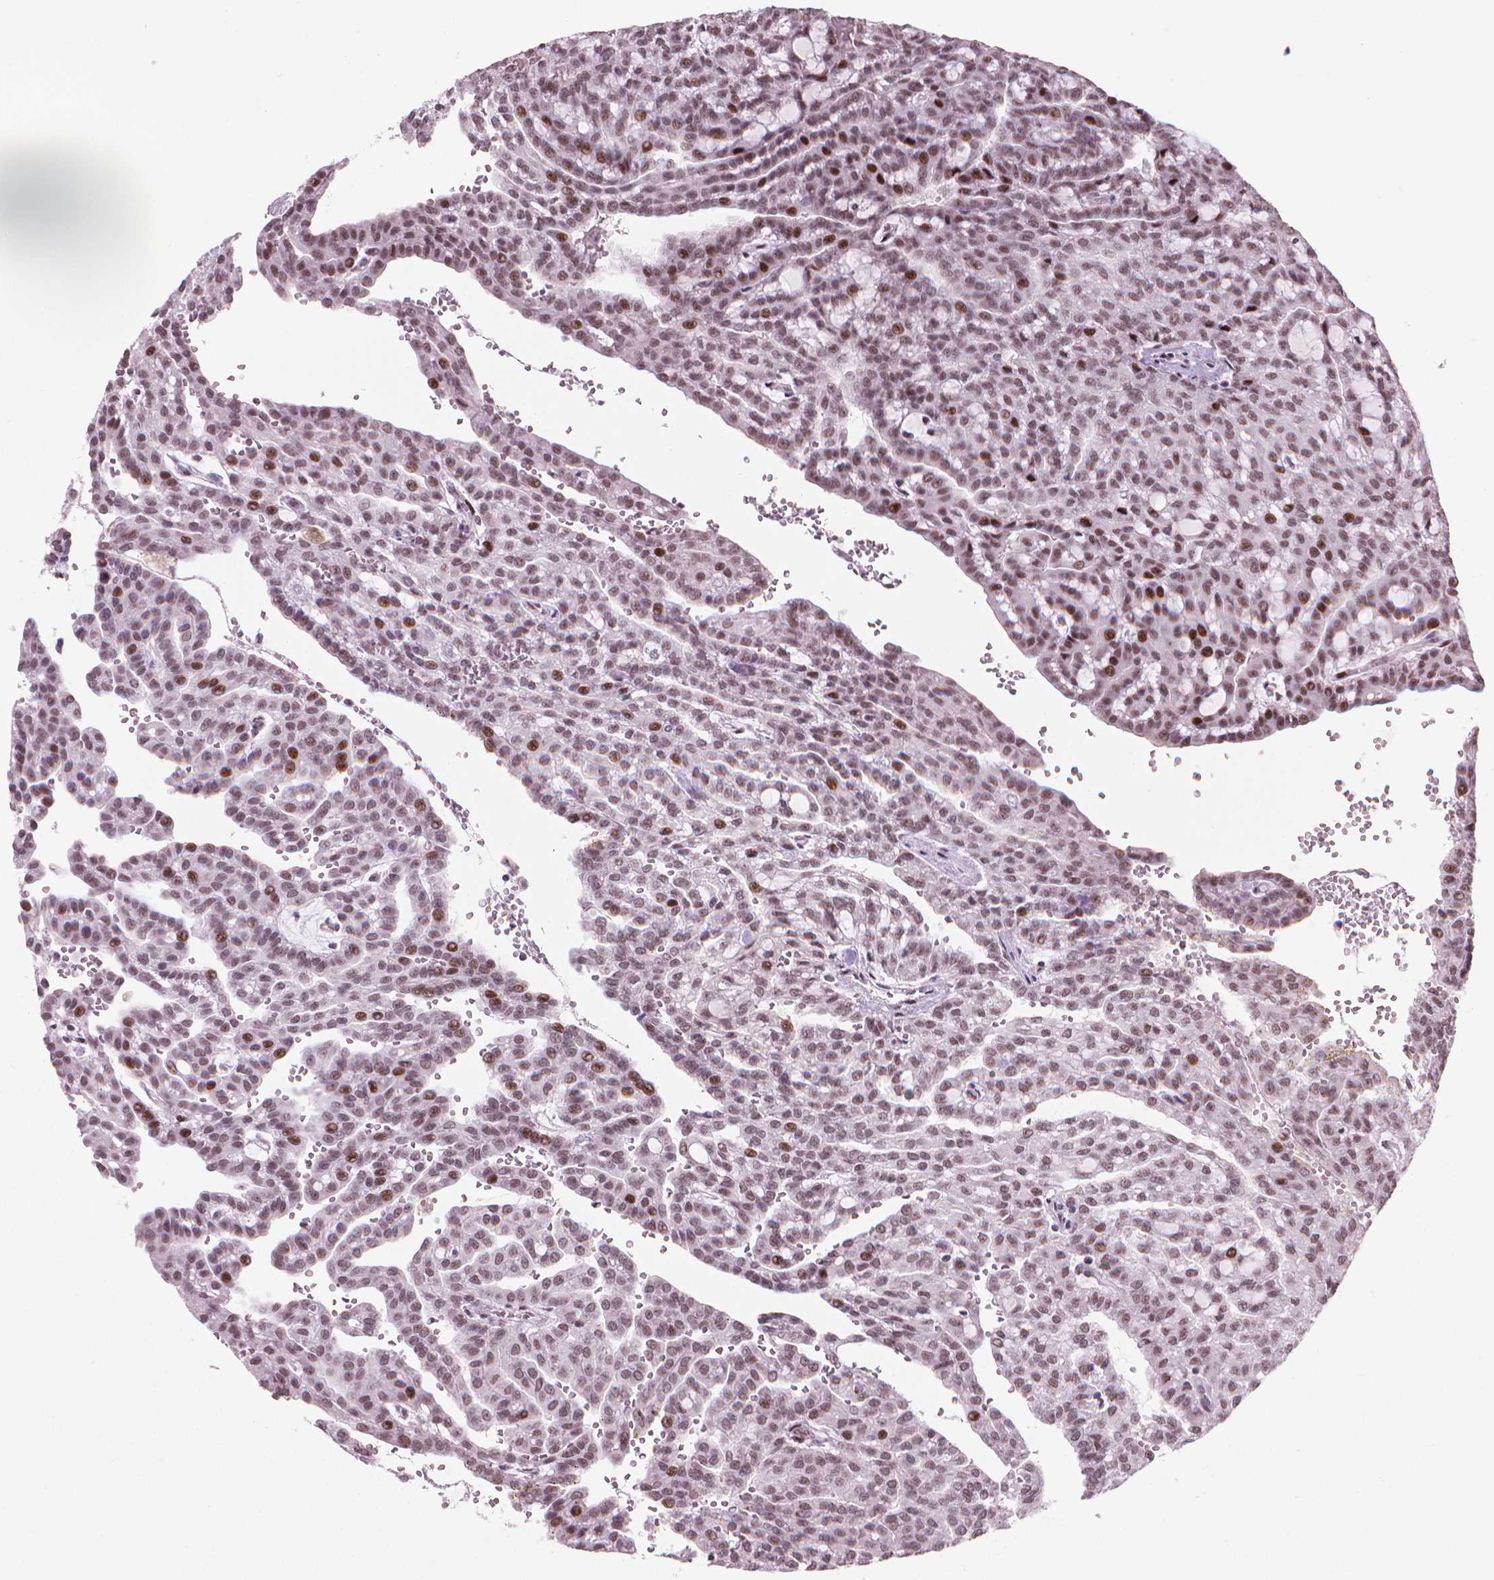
{"staining": {"intensity": "moderate", "quantity": ">75%", "location": "nuclear"}, "tissue": "renal cancer", "cell_type": "Tumor cells", "image_type": "cancer", "snomed": [{"axis": "morphology", "description": "Adenocarcinoma, NOS"}, {"axis": "topography", "description": "Kidney"}], "caption": "Renal adenocarcinoma was stained to show a protein in brown. There is medium levels of moderate nuclear expression in about >75% of tumor cells.", "gene": "HES7", "patient": {"sex": "male", "age": 63}}